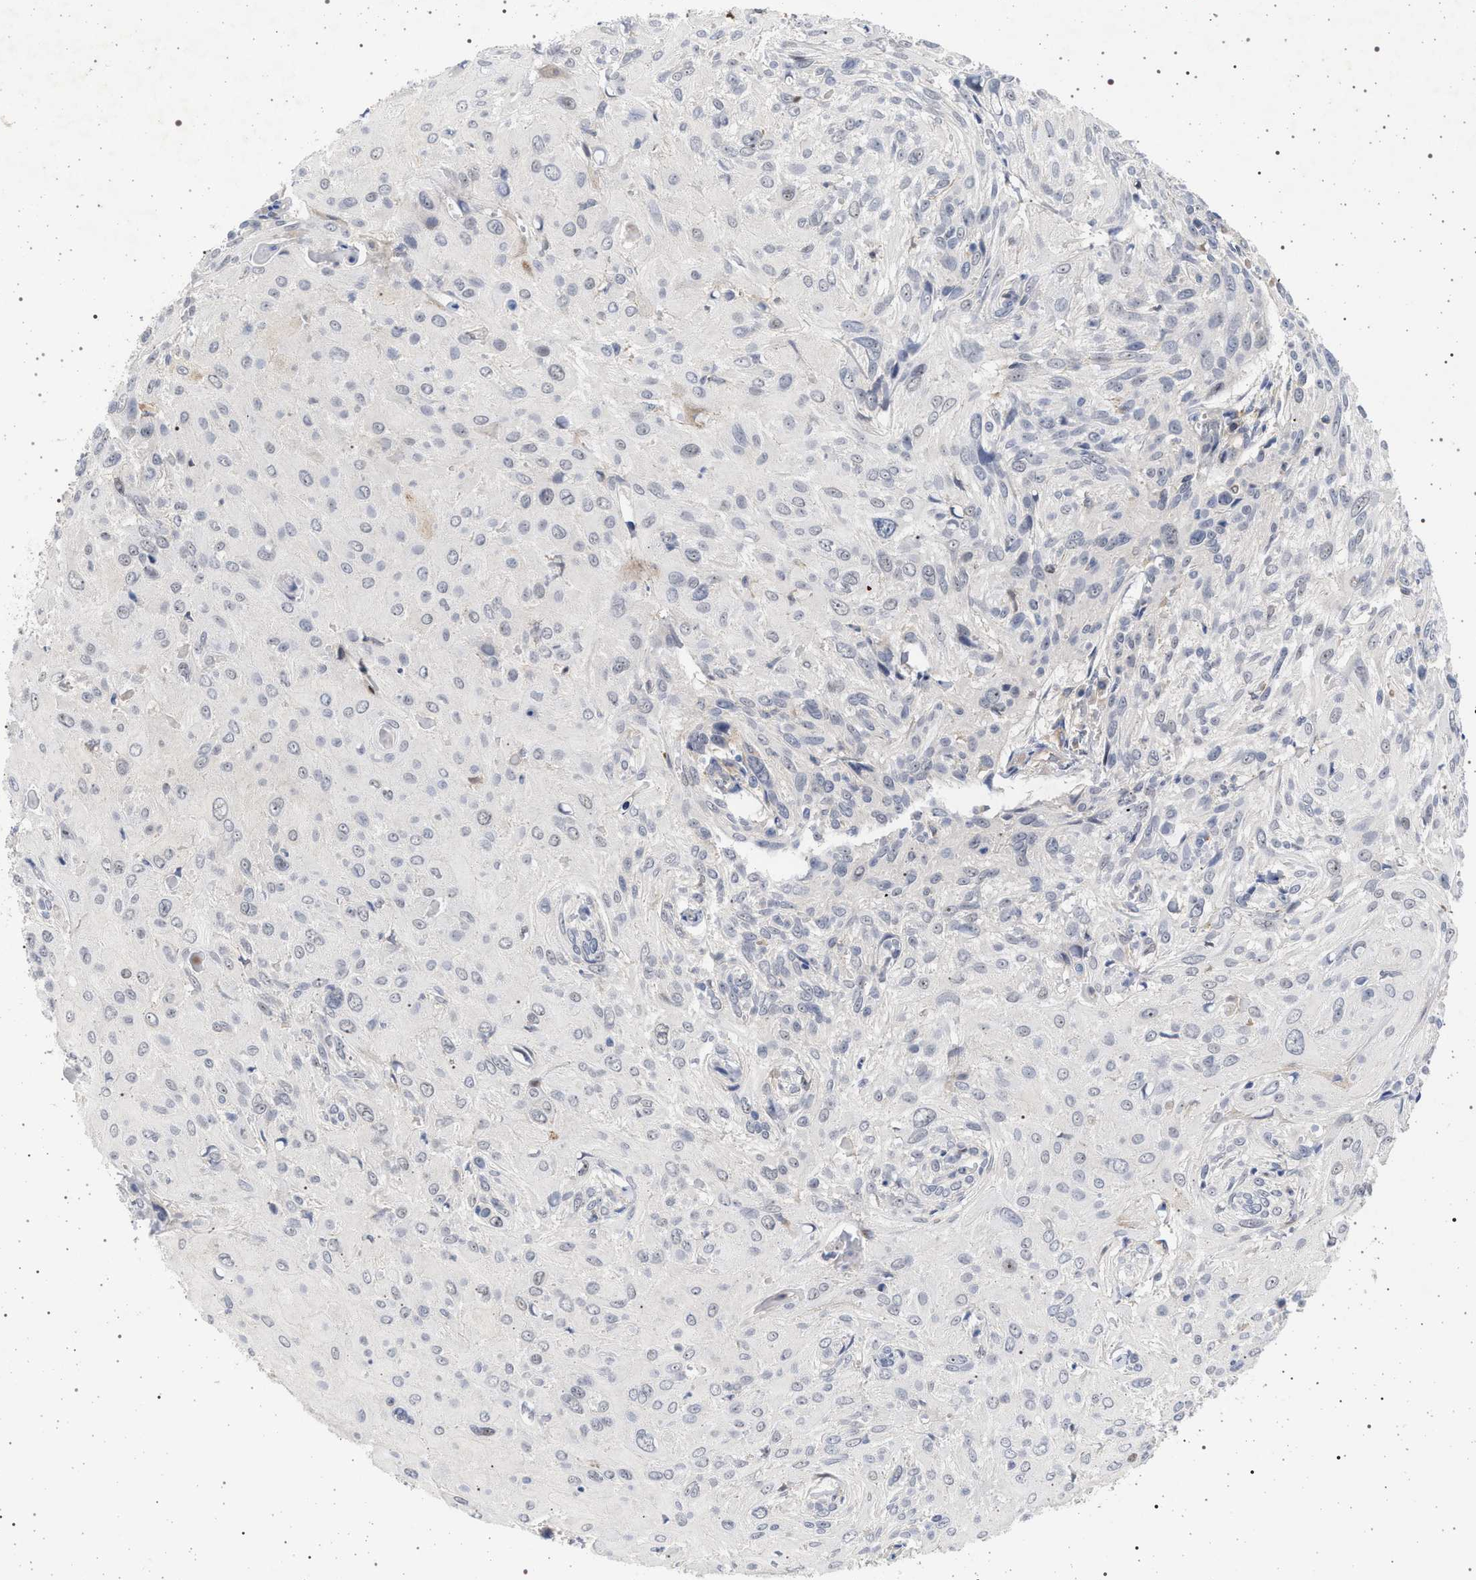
{"staining": {"intensity": "negative", "quantity": "none", "location": "none"}, "tissue": "cervical cancer", "cell_type": "Tumor cells", "image_type": "cancer", "snomed": [{"axis": "morphology", "description": "Squamous cell carcinoma, NOS"}, {"axis": "topography", "description": "Cervix"}], "caption": "The immunohistochemistry photomicrograph has no significant expression in tumor cells of squamous cell carcinoma (cervical) tissue.", "gene": "RBM48", "patient": {"sex": "female", "age": 51}}